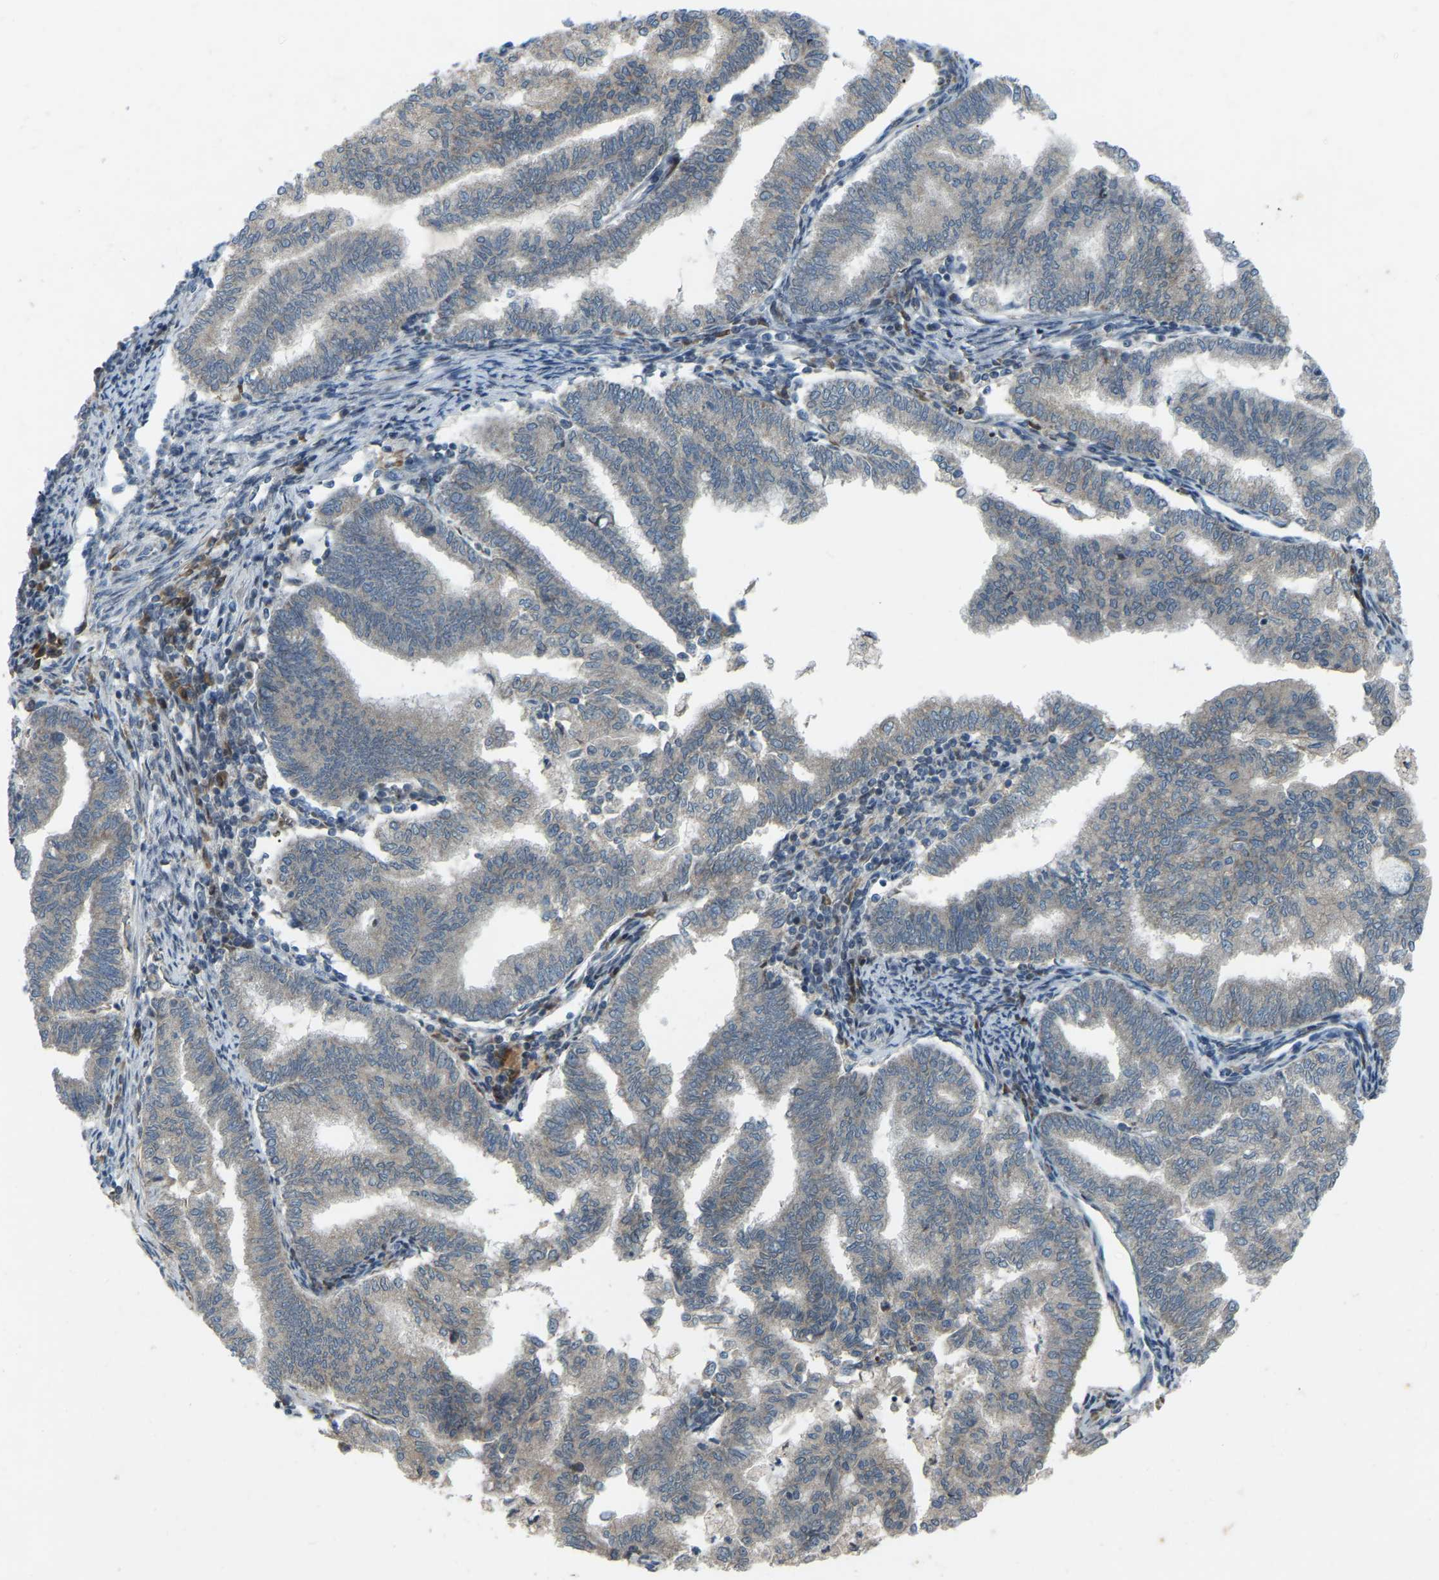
{"staining": {"intensity": "weak", "quantity": "<25%", "location": "cytoplasmic/membranous"}, "tissue": "endometrial cancer", "cell_type": "Tumor cells", "image_type": "cancer", "snomed": [{"axis": "morphology", "description": "Polyp, NOS"}, {"axis": "morphology", "description": "Adenocarcinoma, NOS"}, {"axis": "morphology", "description": "Adenoma, NOS"}, {"axis": "topography", "description": "Endometrium"}], "caption": "Protein analysis of endometrial cancer (adenoma) shows no significant positivity in tumor cells.", "gene": "PARL", "patient": {"sex": "female", "age": 79}}